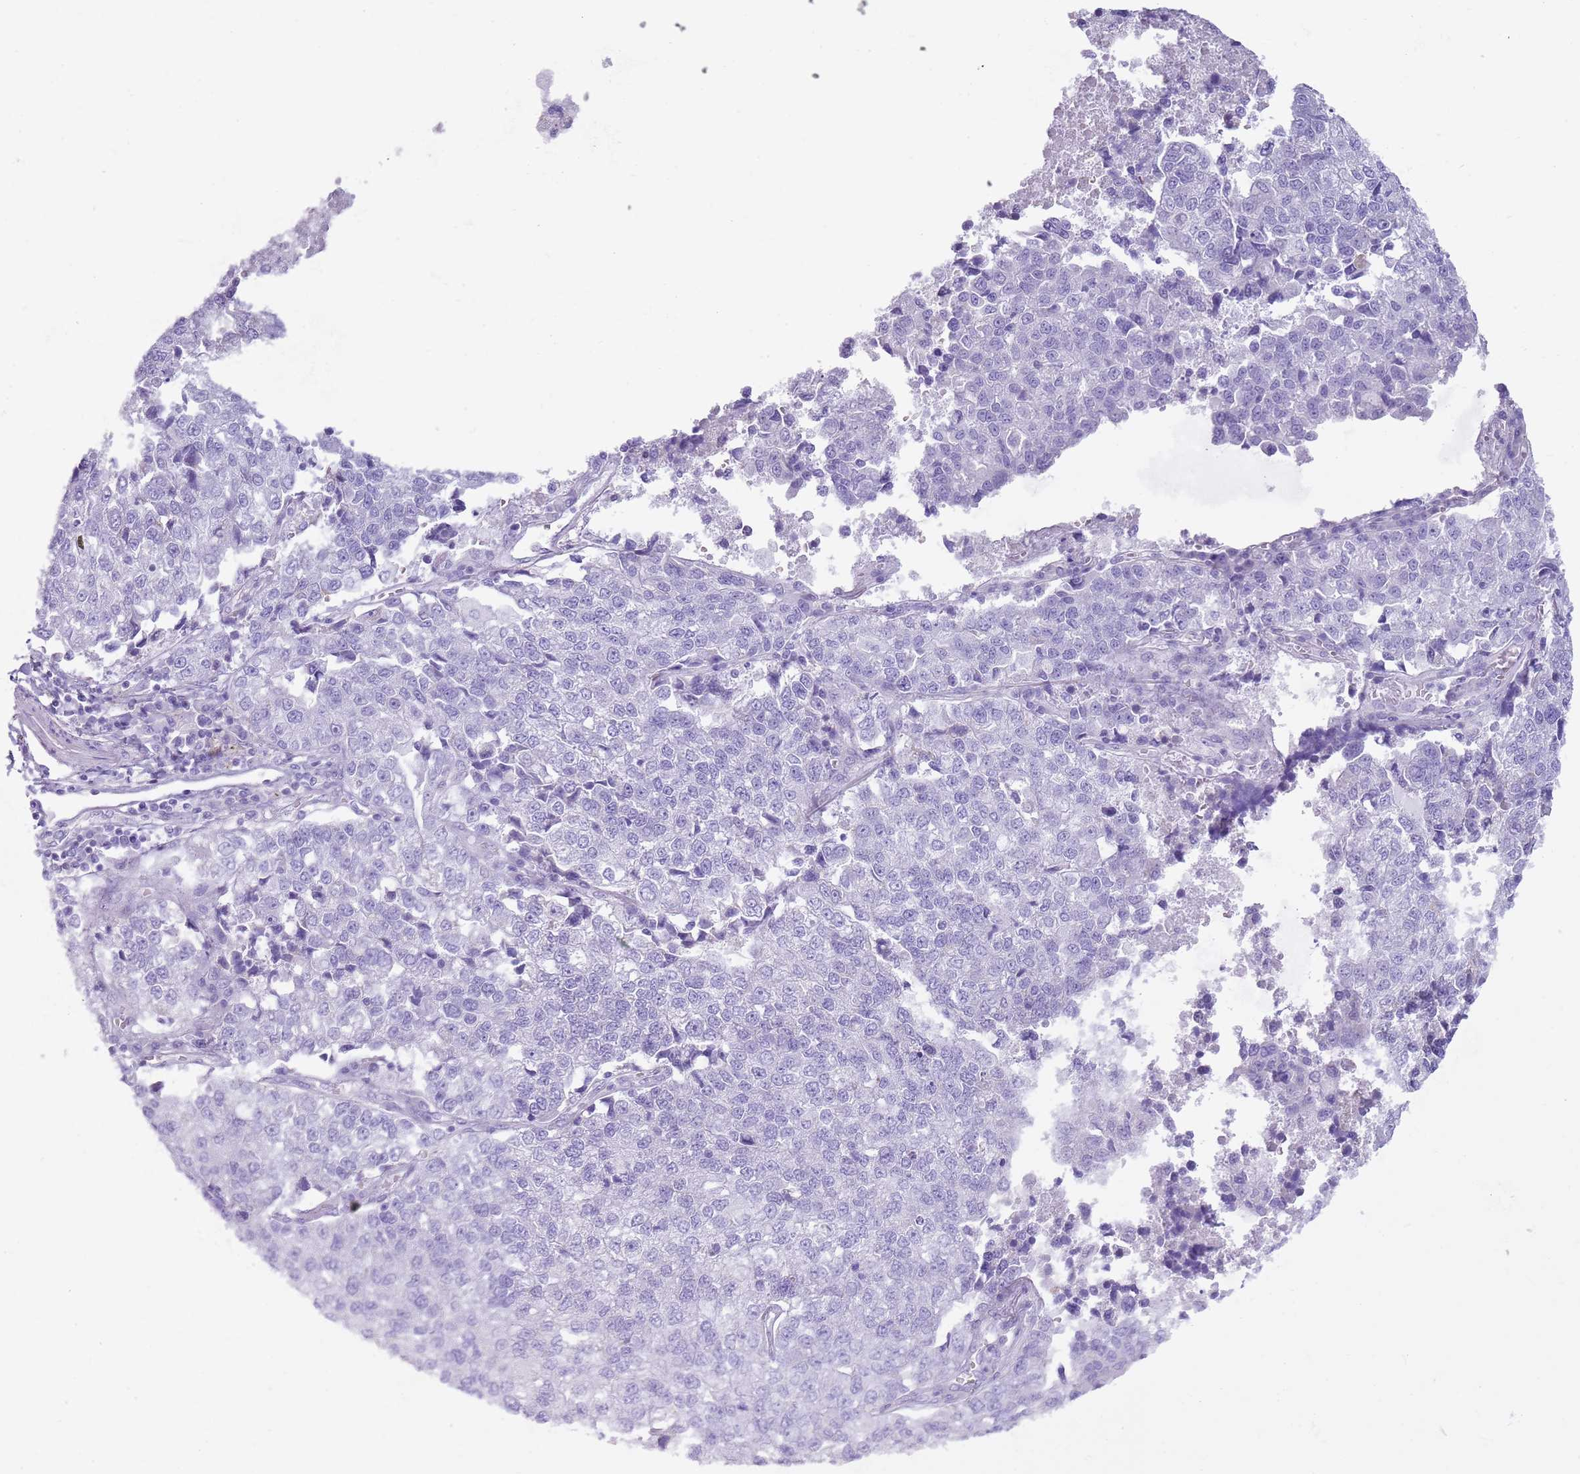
{"staining": {"intensity": "negative", "quantity": "none", "location": "none"}, "tissue": "lung cancer", "cell_type": "Tumor cells", "image_type": "cancer", "snomed": [{"axis": "morphology", "description": "Adenocarcinoma, NOS"}, {"axis": "topography", "description": "Lung"}], "caption": "Micrograph shows no significant protein positivity in tumor cells of lung cancer.", "gene": "CD177", "patient": {"sex": "male", "age": 49}}